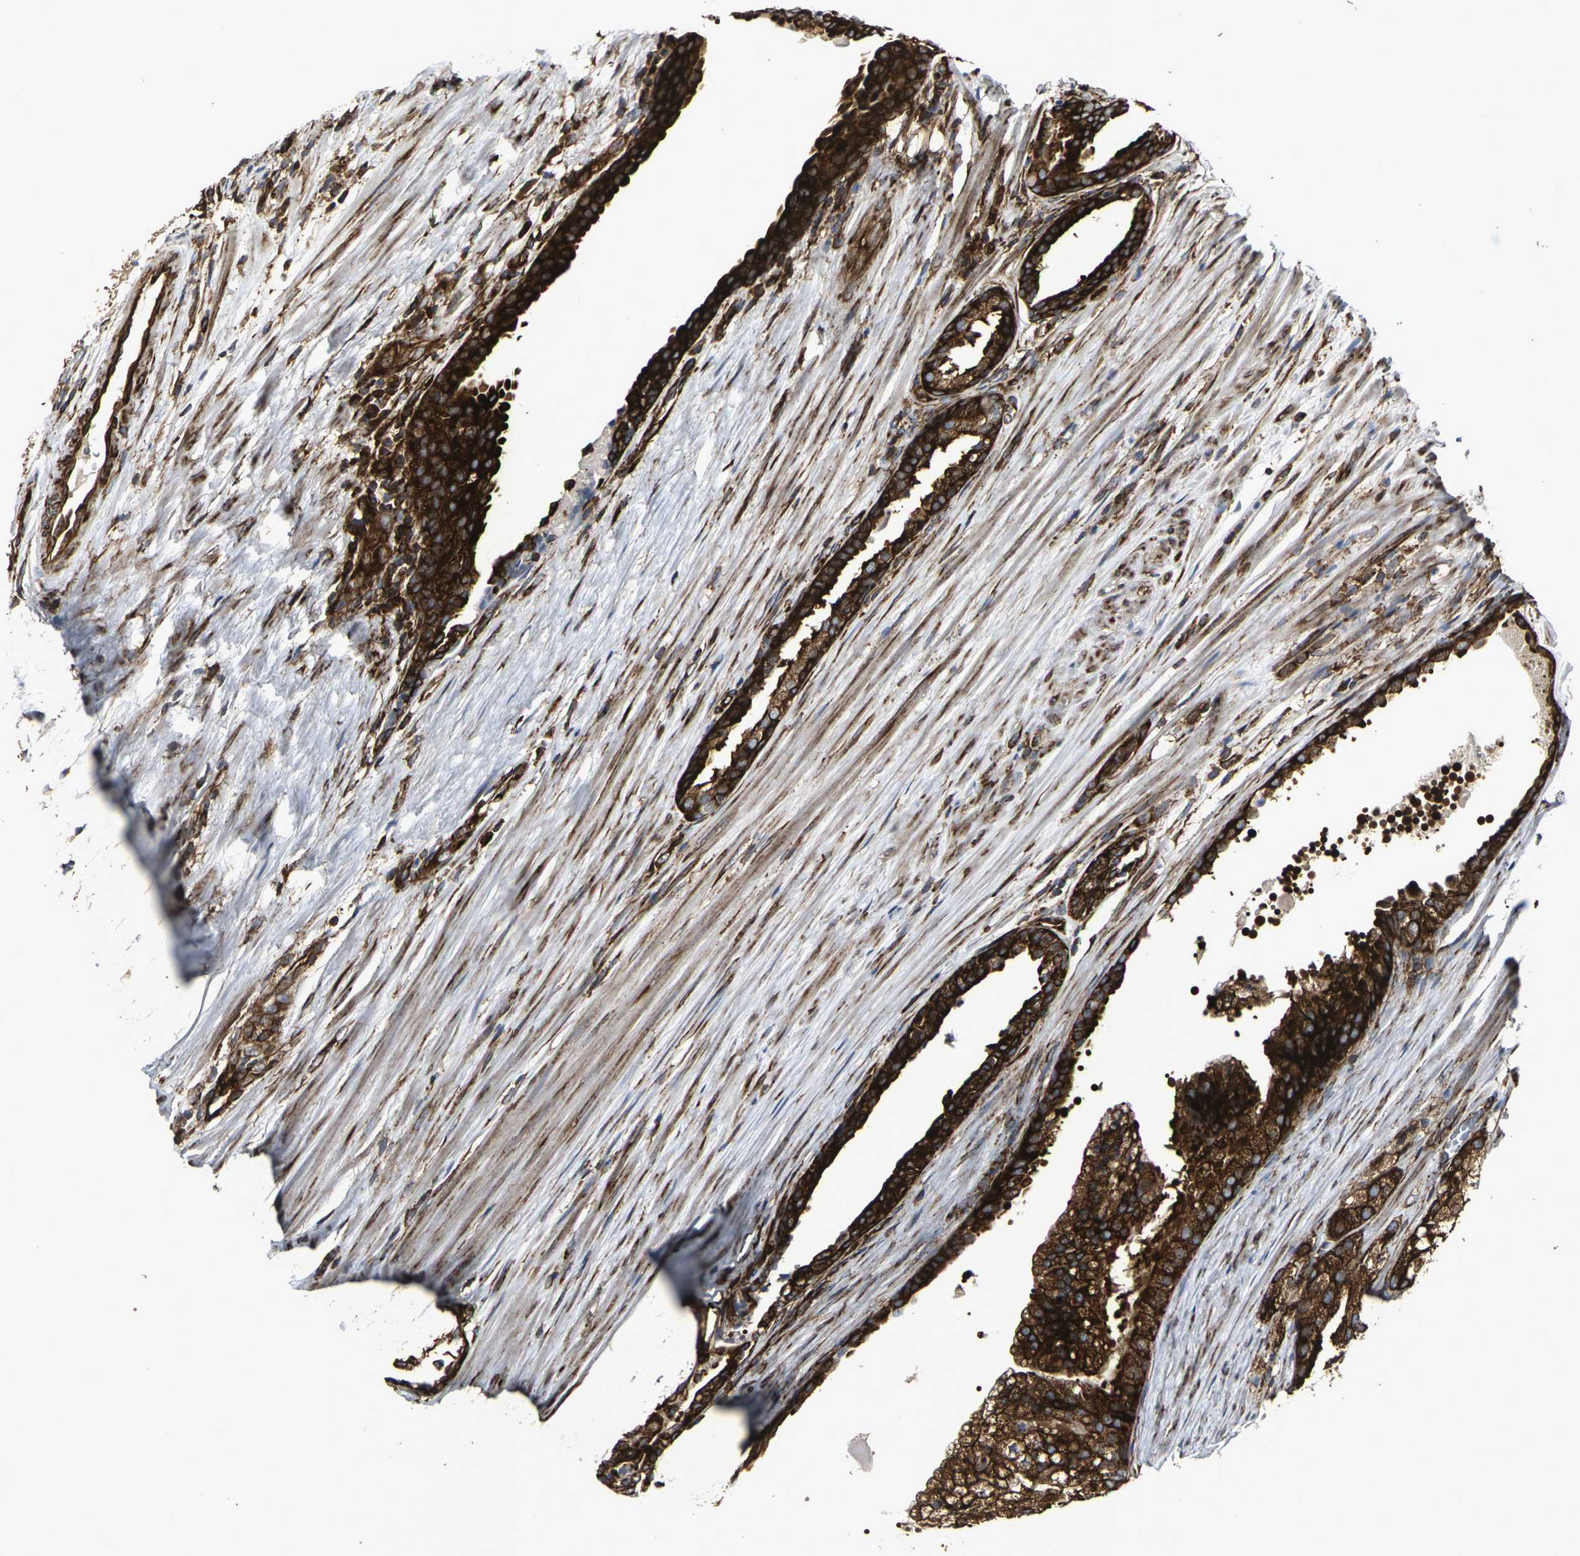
{"staining": {"intensity": "strong", "quantity": ">75%", "location": "cytoplasmic/membranous"}, "tissue": "prostate cancer", "cell_type": "Tumor cells", "image_type": "cancer", "snomed": [{"axis": "morphology", "description": "Adenocarcinoma, Low grade"}, {"axis": "topography", "description": "Prostate"}], "caption": "The image reveals staining of prostate cancer (low-grade adenocarcinoma), revealing strong cytoplasmic/membranous protein staining (brown color) within tumor cells. (IHC, brightfield microscopy, high magnification).", "gene": "MARCHF2", "patient": {"sex": "male", "age": 69}}